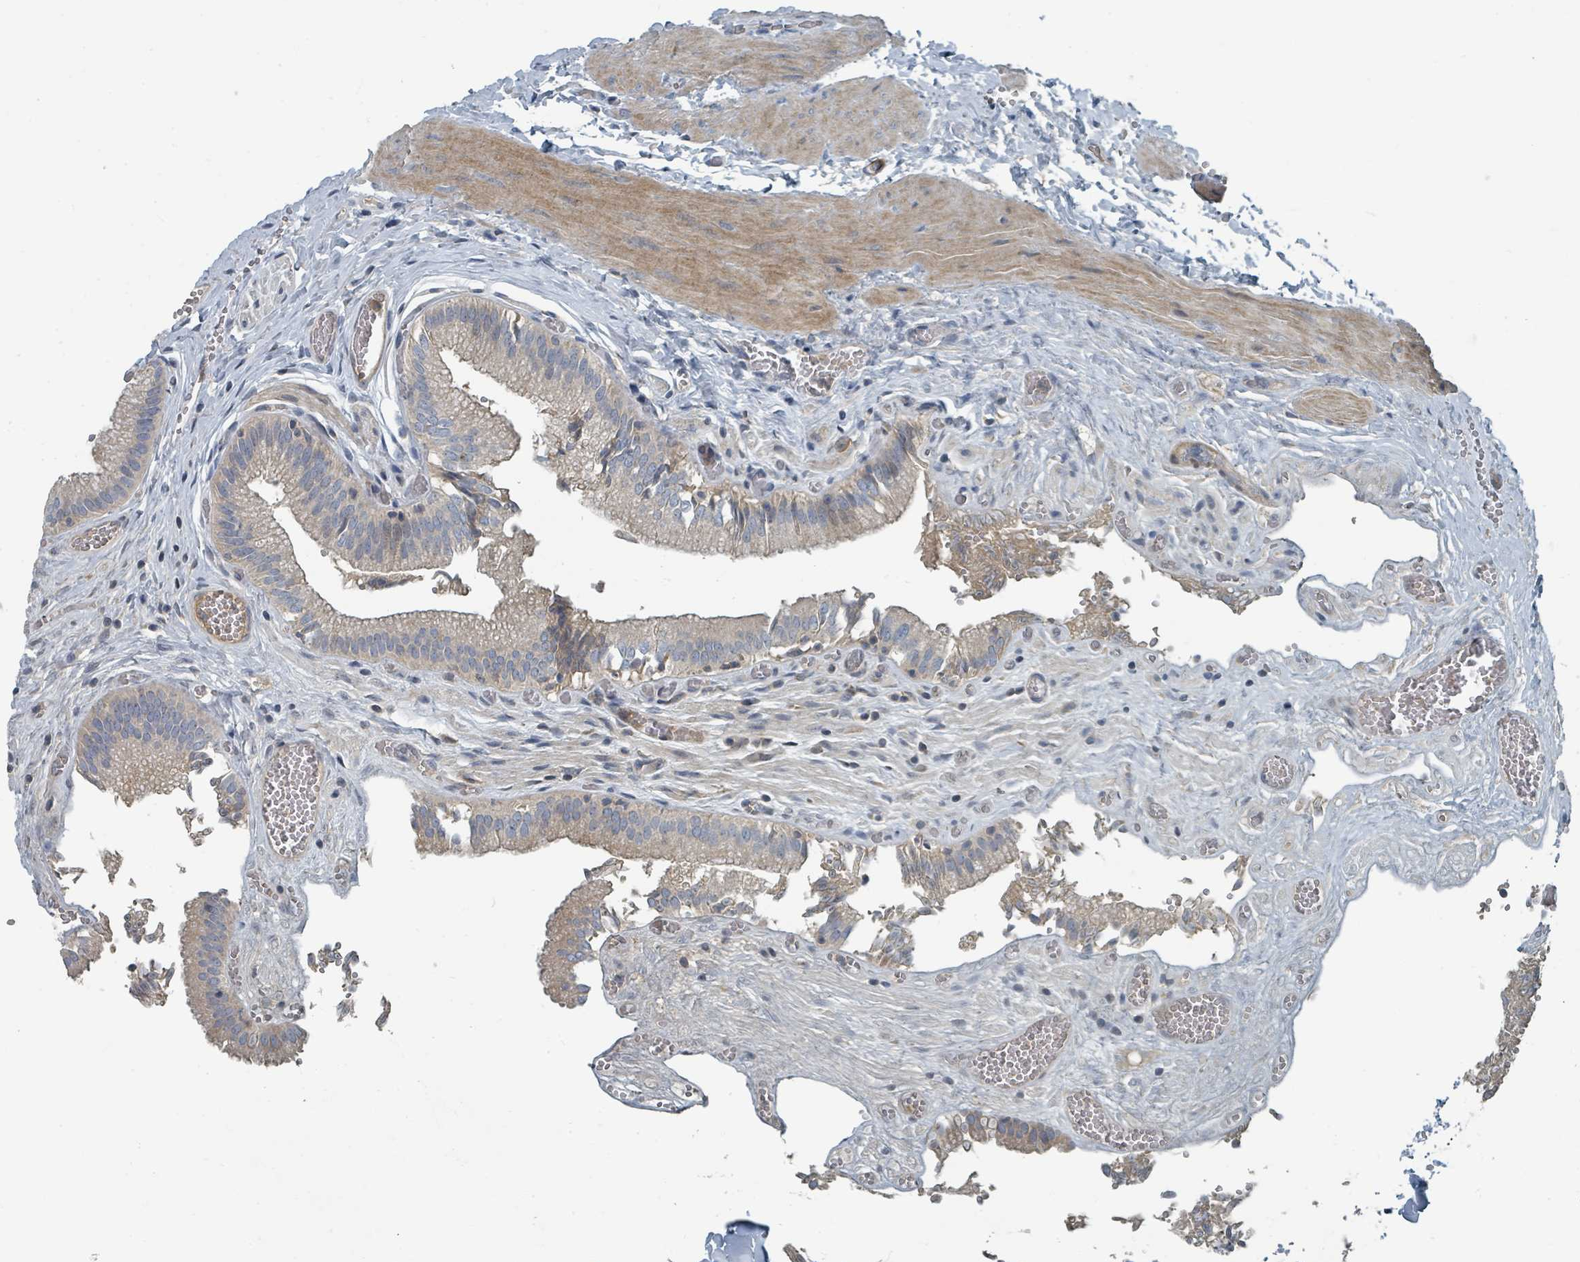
{"staining": {"intensity": "weak", "quantity": "25%-75%", "location": "cytoplasmic/membranous"}, "tissue": "gallbladder", "cell_type": "Glandular cells", "image_type": "normal", "snomed": [{"axis": "morphology", "description": "Normal tissue, NOS"}, {"axis": "topography", "description": "Gallbladder"}, {"axis": "topography", "description": "Peripheral nerve tissue"}], "caption": "A high-resolution micrograph shows IHC staining of benign gallbladder, which reveals weak cytoplasmic/membranous expression in approximately 25%-75% of glandular cells. (DAB = brown stain, brightfield microscopy at high magnification).", "gene": "SLC44A5", "patient": {"sex": "male", "age": 17}}